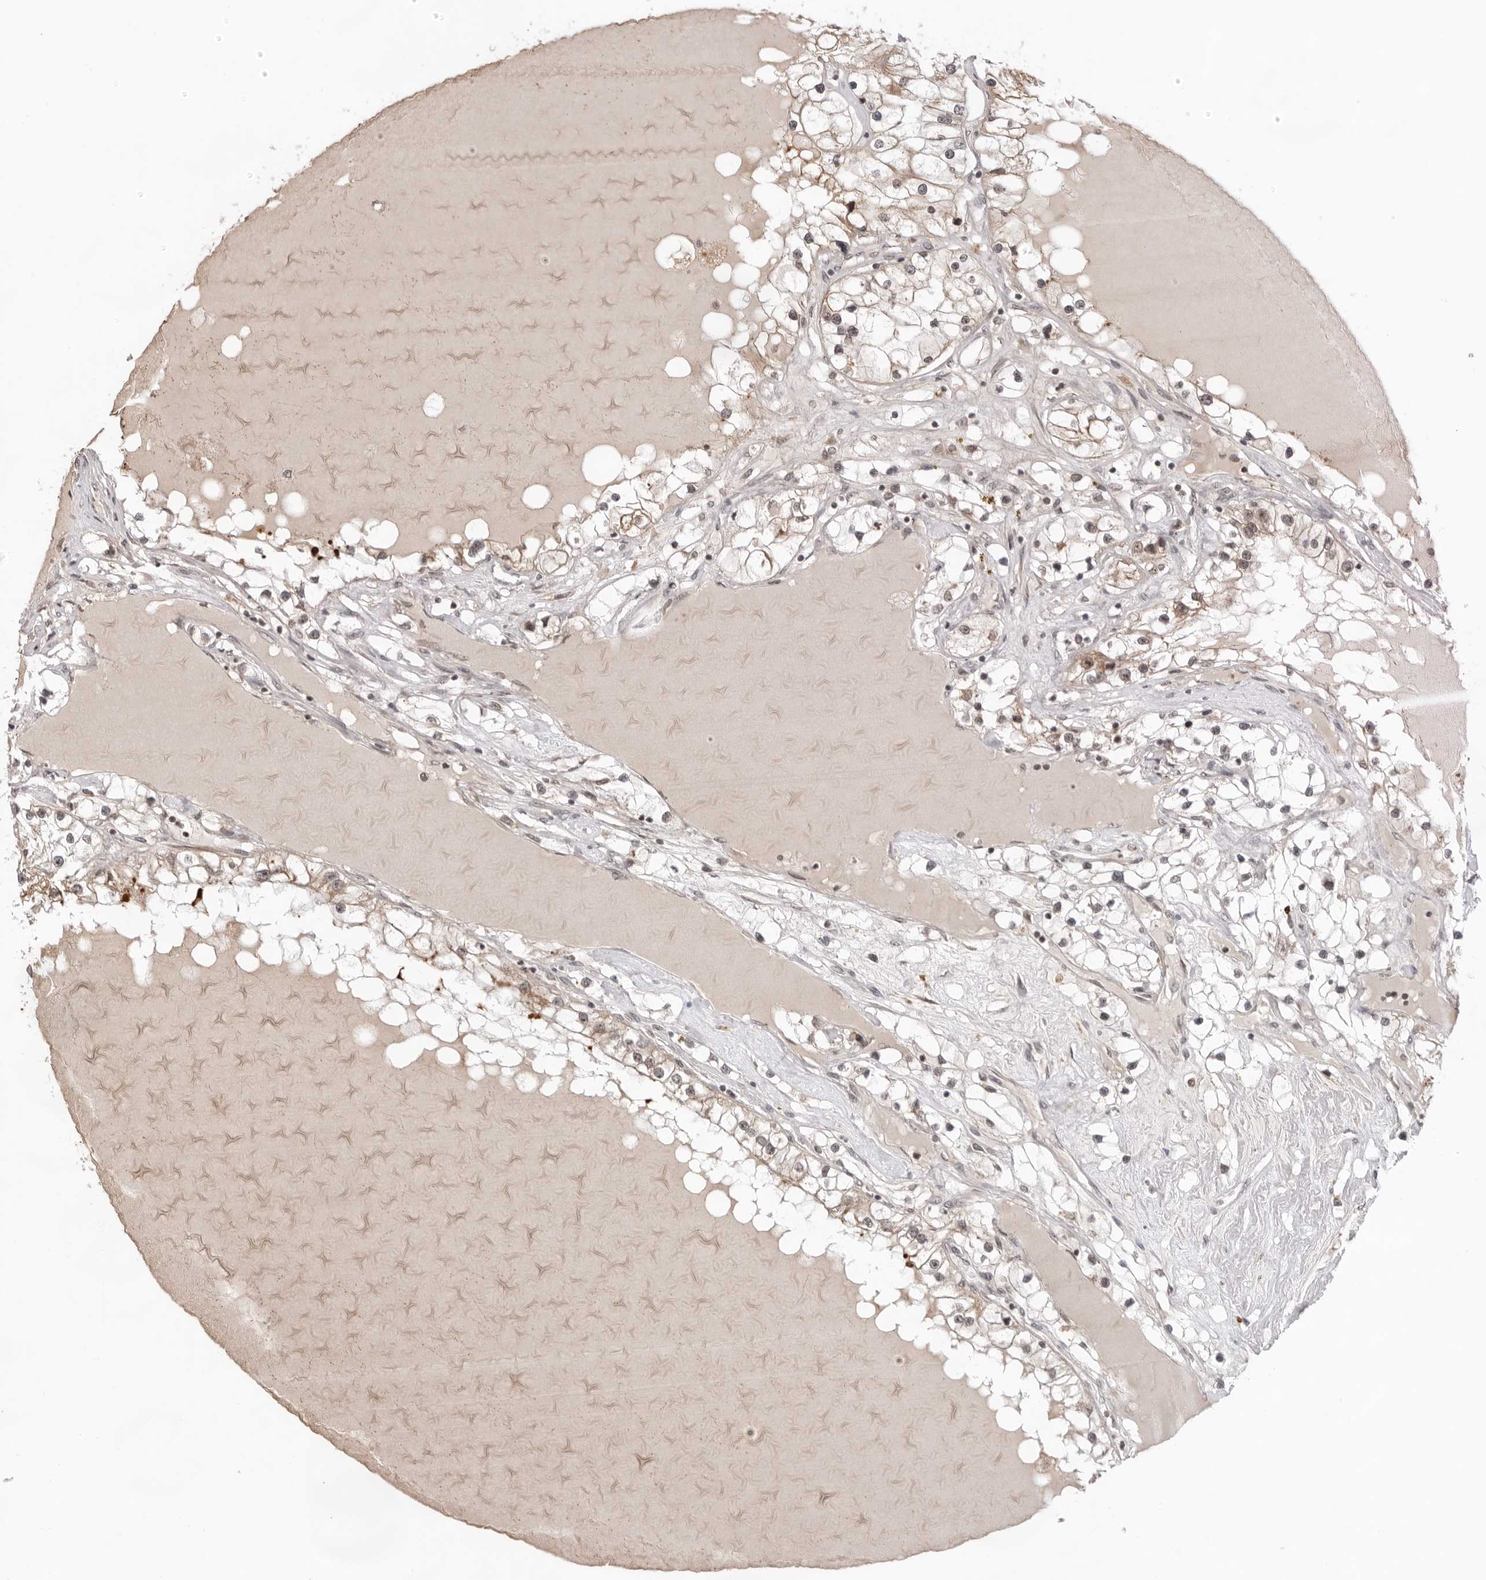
{"staining": {"intensity": "weak", "quantity": "25%-75%", "location": "cytoplasmic/membranous"}, "tissue": "renal cancer", "cell_type": "Tumor cells", "image_type": "cancer", "snomed": [{"axis": "morphology", "description": "Adenocarcinoma, NOS"}, {"axis": "topography", "description": "Kidney"}], "caption": "Renal adenocarcinoma tissue displays weak cytoplasmic/membranous staining in about 25%-75% of tumor cells (DAB (3,3'-diaminobenzidine) IHC, brown staining for protein, blue staining for nuclei).", "gene": "EXOSC10", "patient": {"sex": "male", "age": 68}}